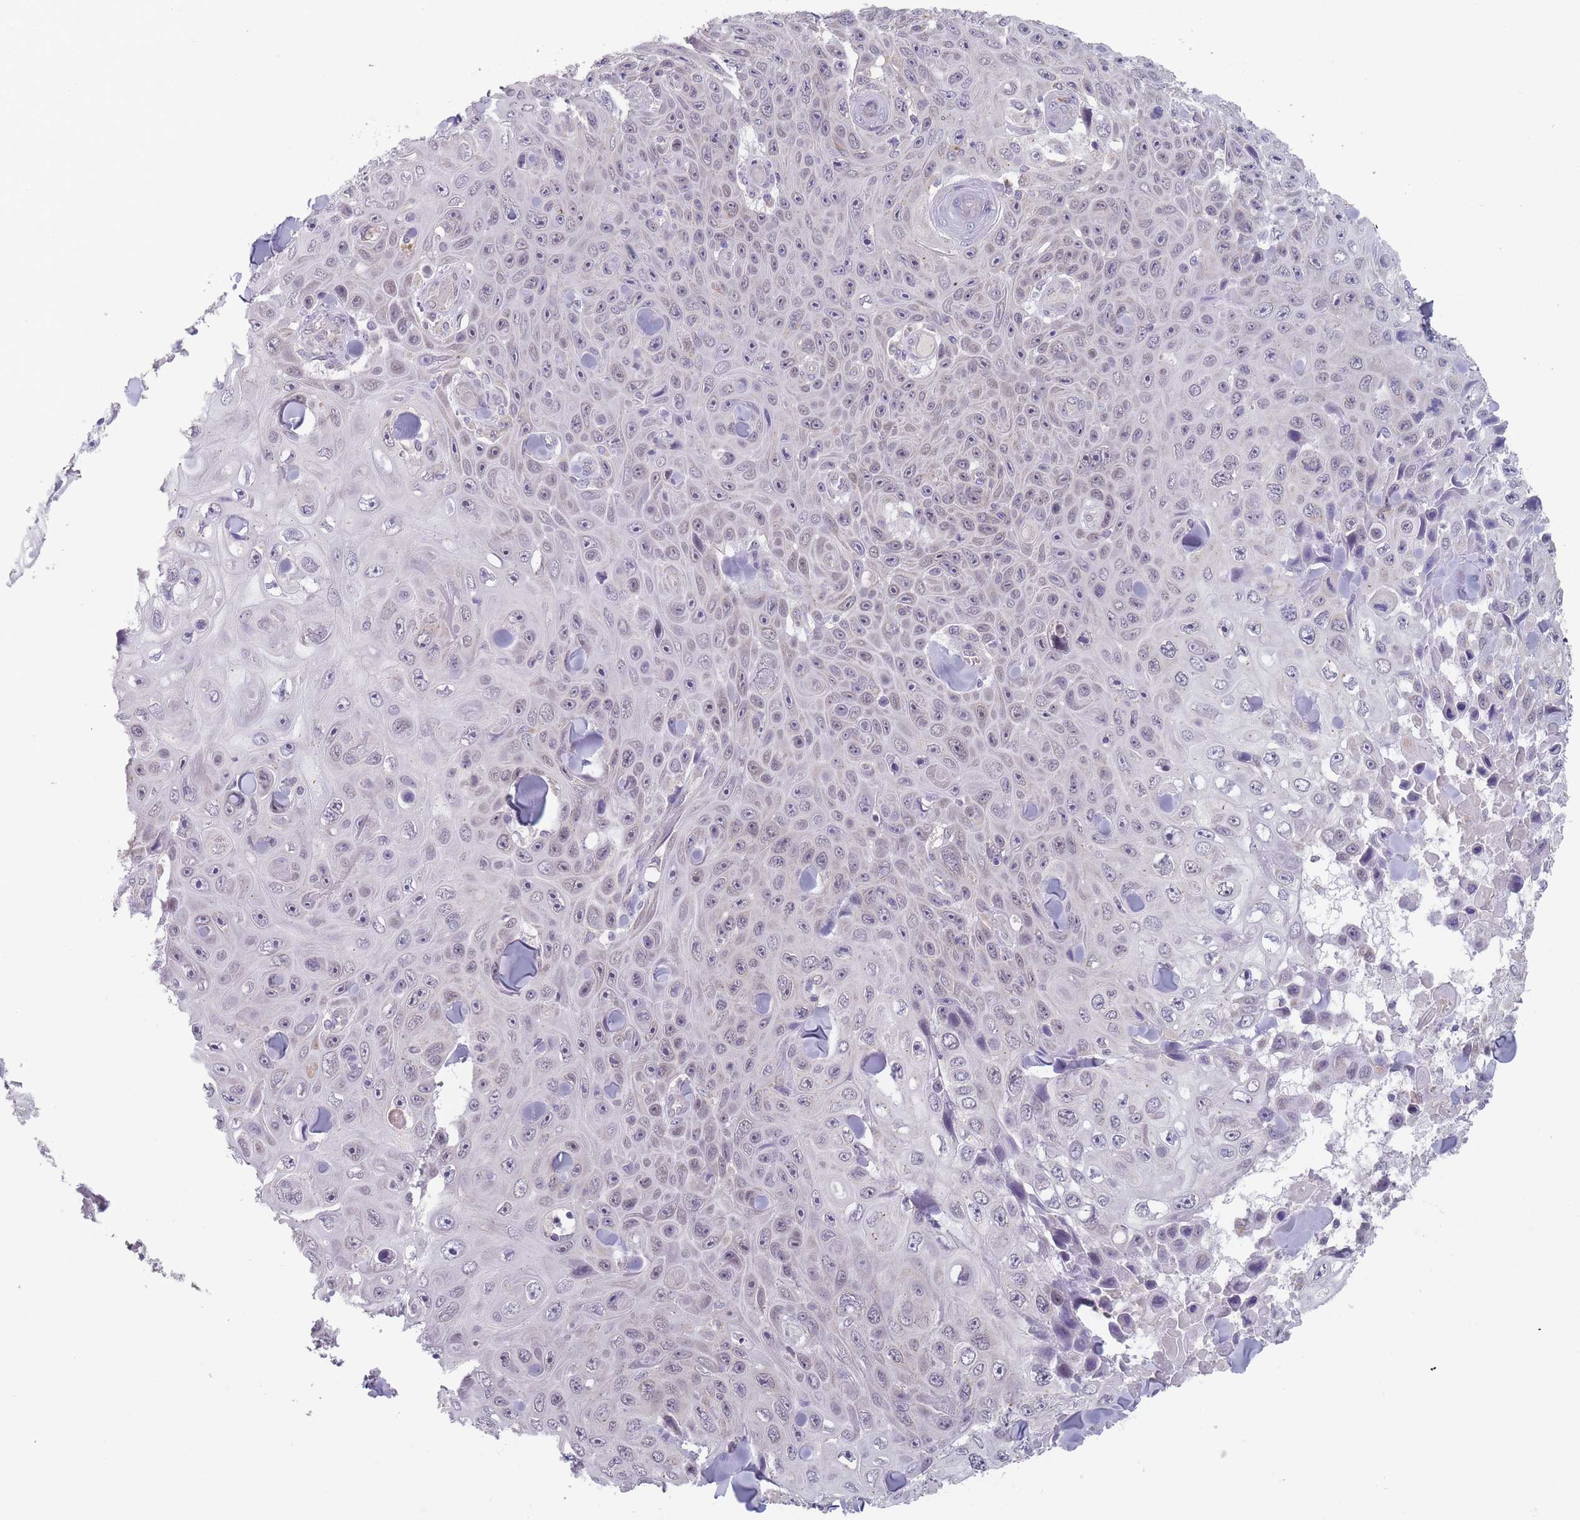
{"staining": {"intensity": "negative", "quantity": "none", "location": "none"}, "tissue": "skin cancer", "cell_type": "Tumor cells", "image_type": "cancer", "snomed": [{"axis": "morphology", "description": "Squamous cell carcinoma, NOS"}, {"axis": "topography", "description": "Skin"}], "caption": "A high-resolution micrograph shows IHC staining of skin cancer (squamous cell carcinoma), which exhibits no significant staining in tumor cells. (DAB (3,3'-diaminobenzidine) immunohistochemistry (IHC) visualized using brightfield microscopy, high magnification).", "gene": "PEX7", "patient": {"sex": "male", "age": 82}}